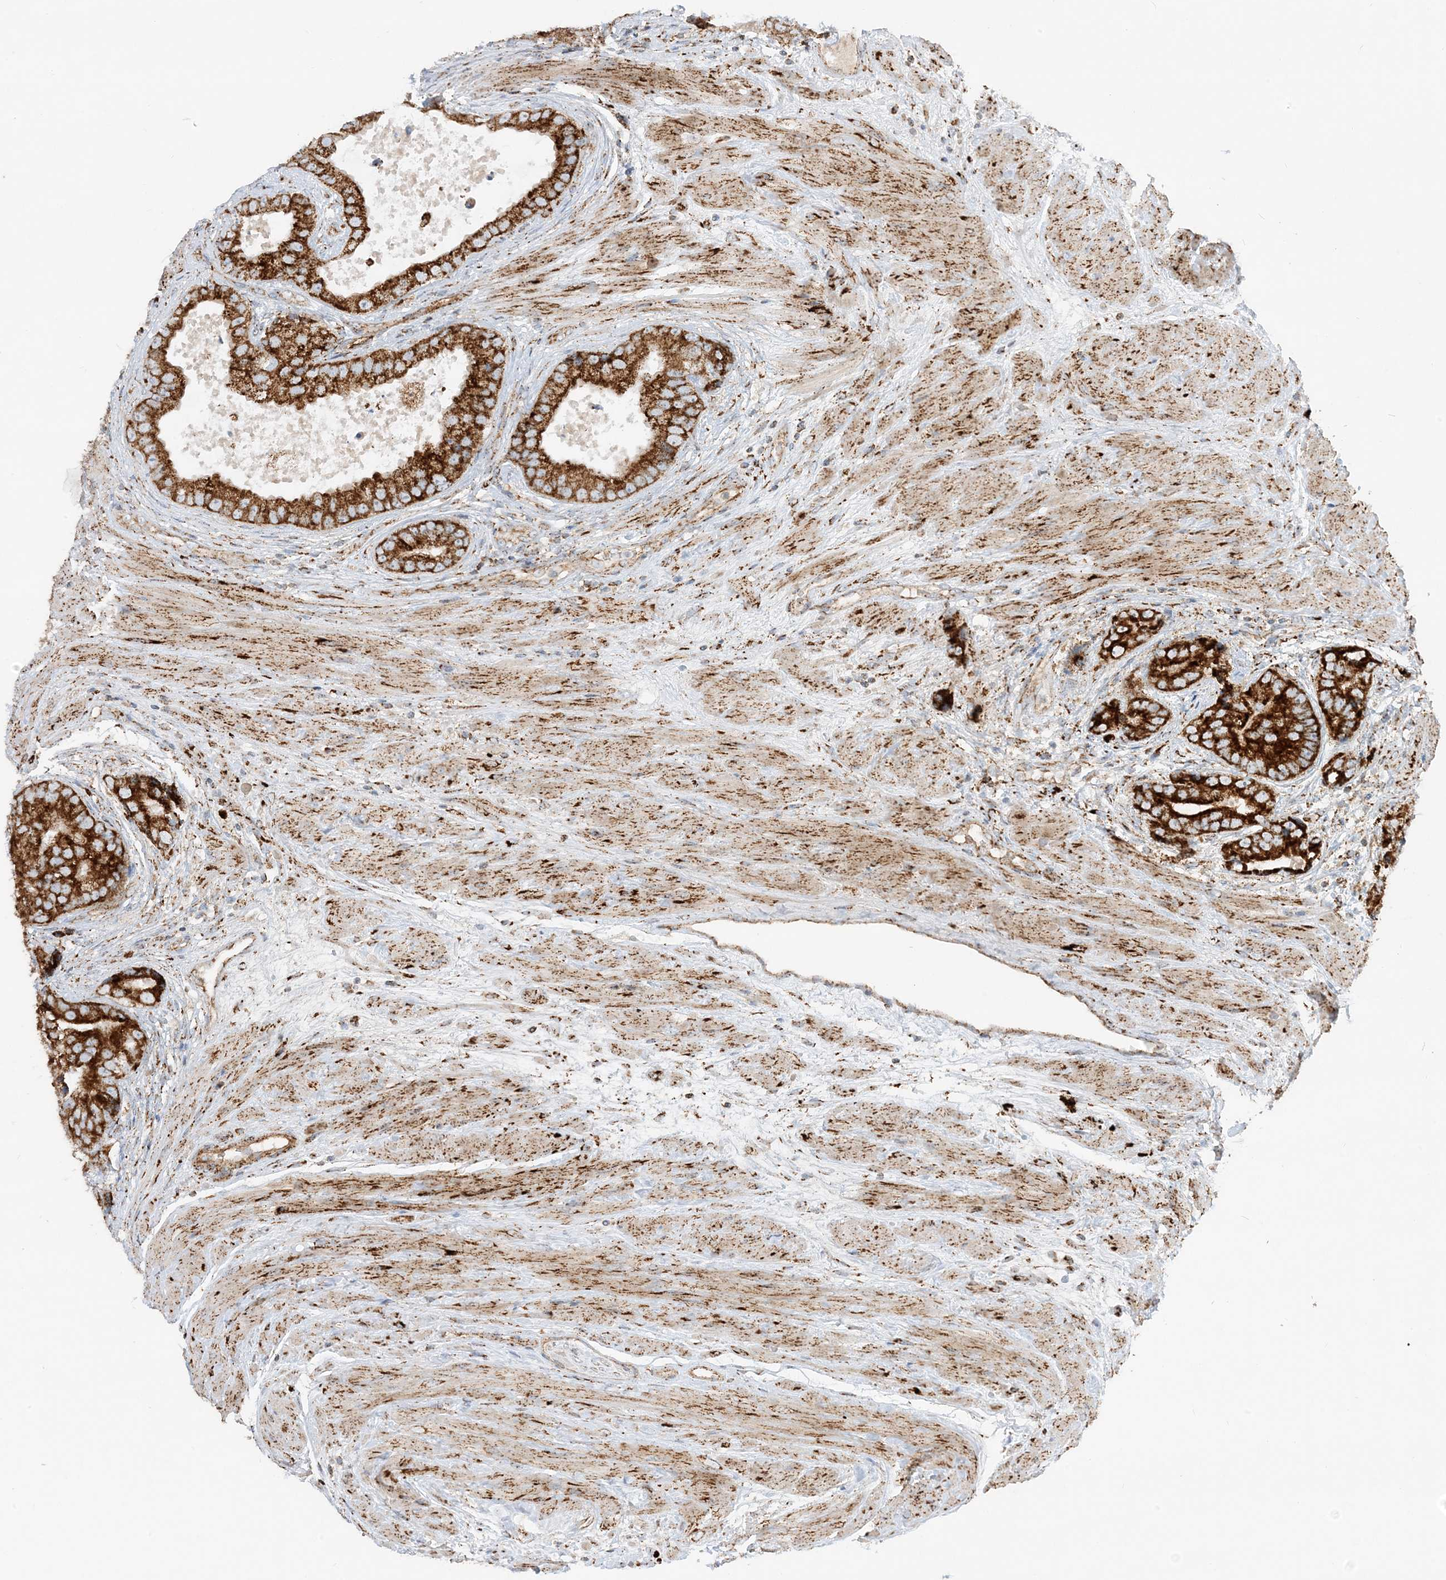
{"staining": {"intensity": "strong", "quantity": ">75%", "location": "cytoplasmic/membranous"}, "tissue": "prostate cancer", "cell_type": "Tumor cells", "image_type": "cancer", "snomed": [{"axis": "morphology", "description": "Adenocarcinoma, High grade"}, {"axis": "topography", "description": "Prostate"}], "caption": "A brown stain shows strong cytoplasmic/membranous expression of a protein in human adenocarcinoma (high-grade) (prostate) tumor cells.", "gene": "NDUFAF3", "patient": {"sex": "male", "age": 70}}